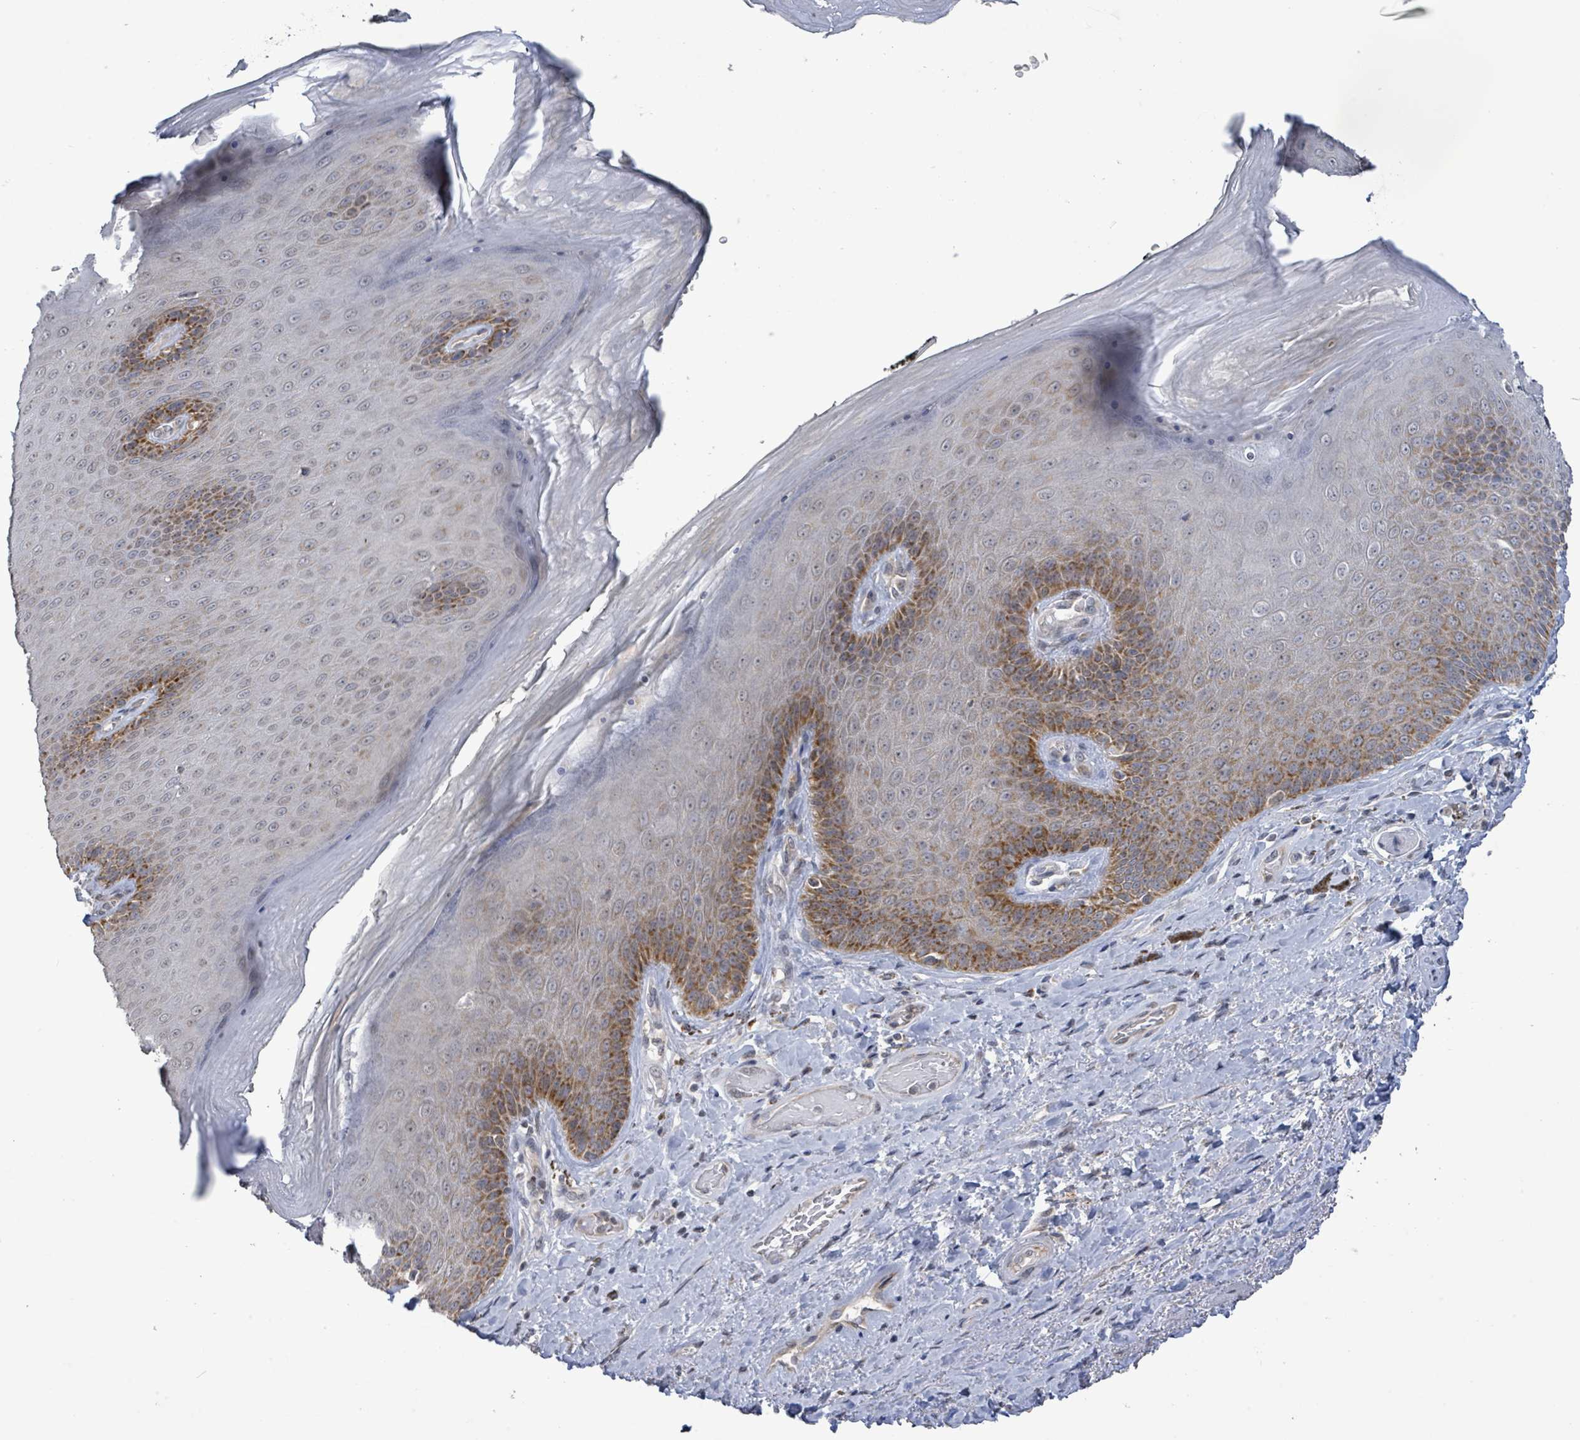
{"staining": {"intensity": "moderate", "quantity": "25%-75%", "location": "cytoplasmic/membranous"}, "tissue": "skin", "cell_type": "Epidermal cells", "image_type": "normal", "snomed": [{"axis": "morphology", "description": "Normal tissue, NOS"}, {"axis": "topography", "description": "Anal"}, {"axis": "topography", "description": "Peripheral nerve tissue"}], "caption": "Skin stained with a brown dye reveals moderate cytoplasmic/membranous positive staining in about 25%-75% of epidermal cells.", "gene": "COQ10B", "patient": {"sex": "male", "age": 53}}